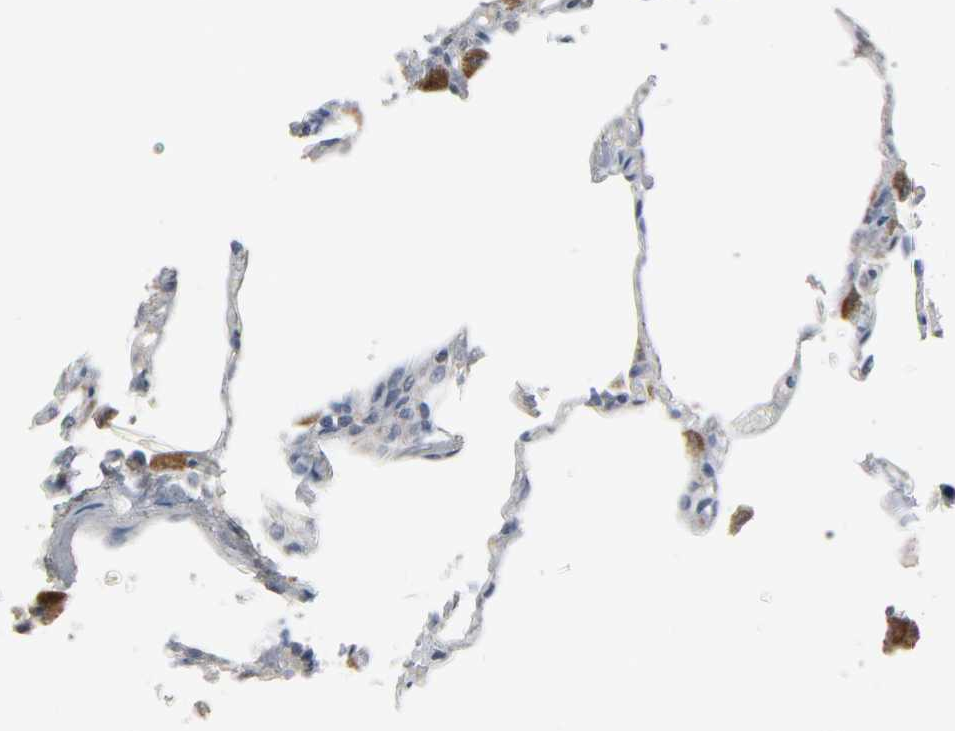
{"staining": {"intensity": "moderate", "quantity": "25%-75%", "location": "cytoplasmic/membranous"}, "tissue": "lung", "cell_type": "Alveolar cells", "image_type": "normal", "snomed": [{"axis": "morphology", "description": "Normal tissue, NOS"}, {"axis": "topography", "description": "Lung"}], "caption": "IHC (DAB) staining of normal human lung exhibits moderate cytoplasmic/membranous protein staining in about 25%-75% of alveolar cells.", "gene": "CLIP1", "patient": {"sex": "female", "age": 49}}